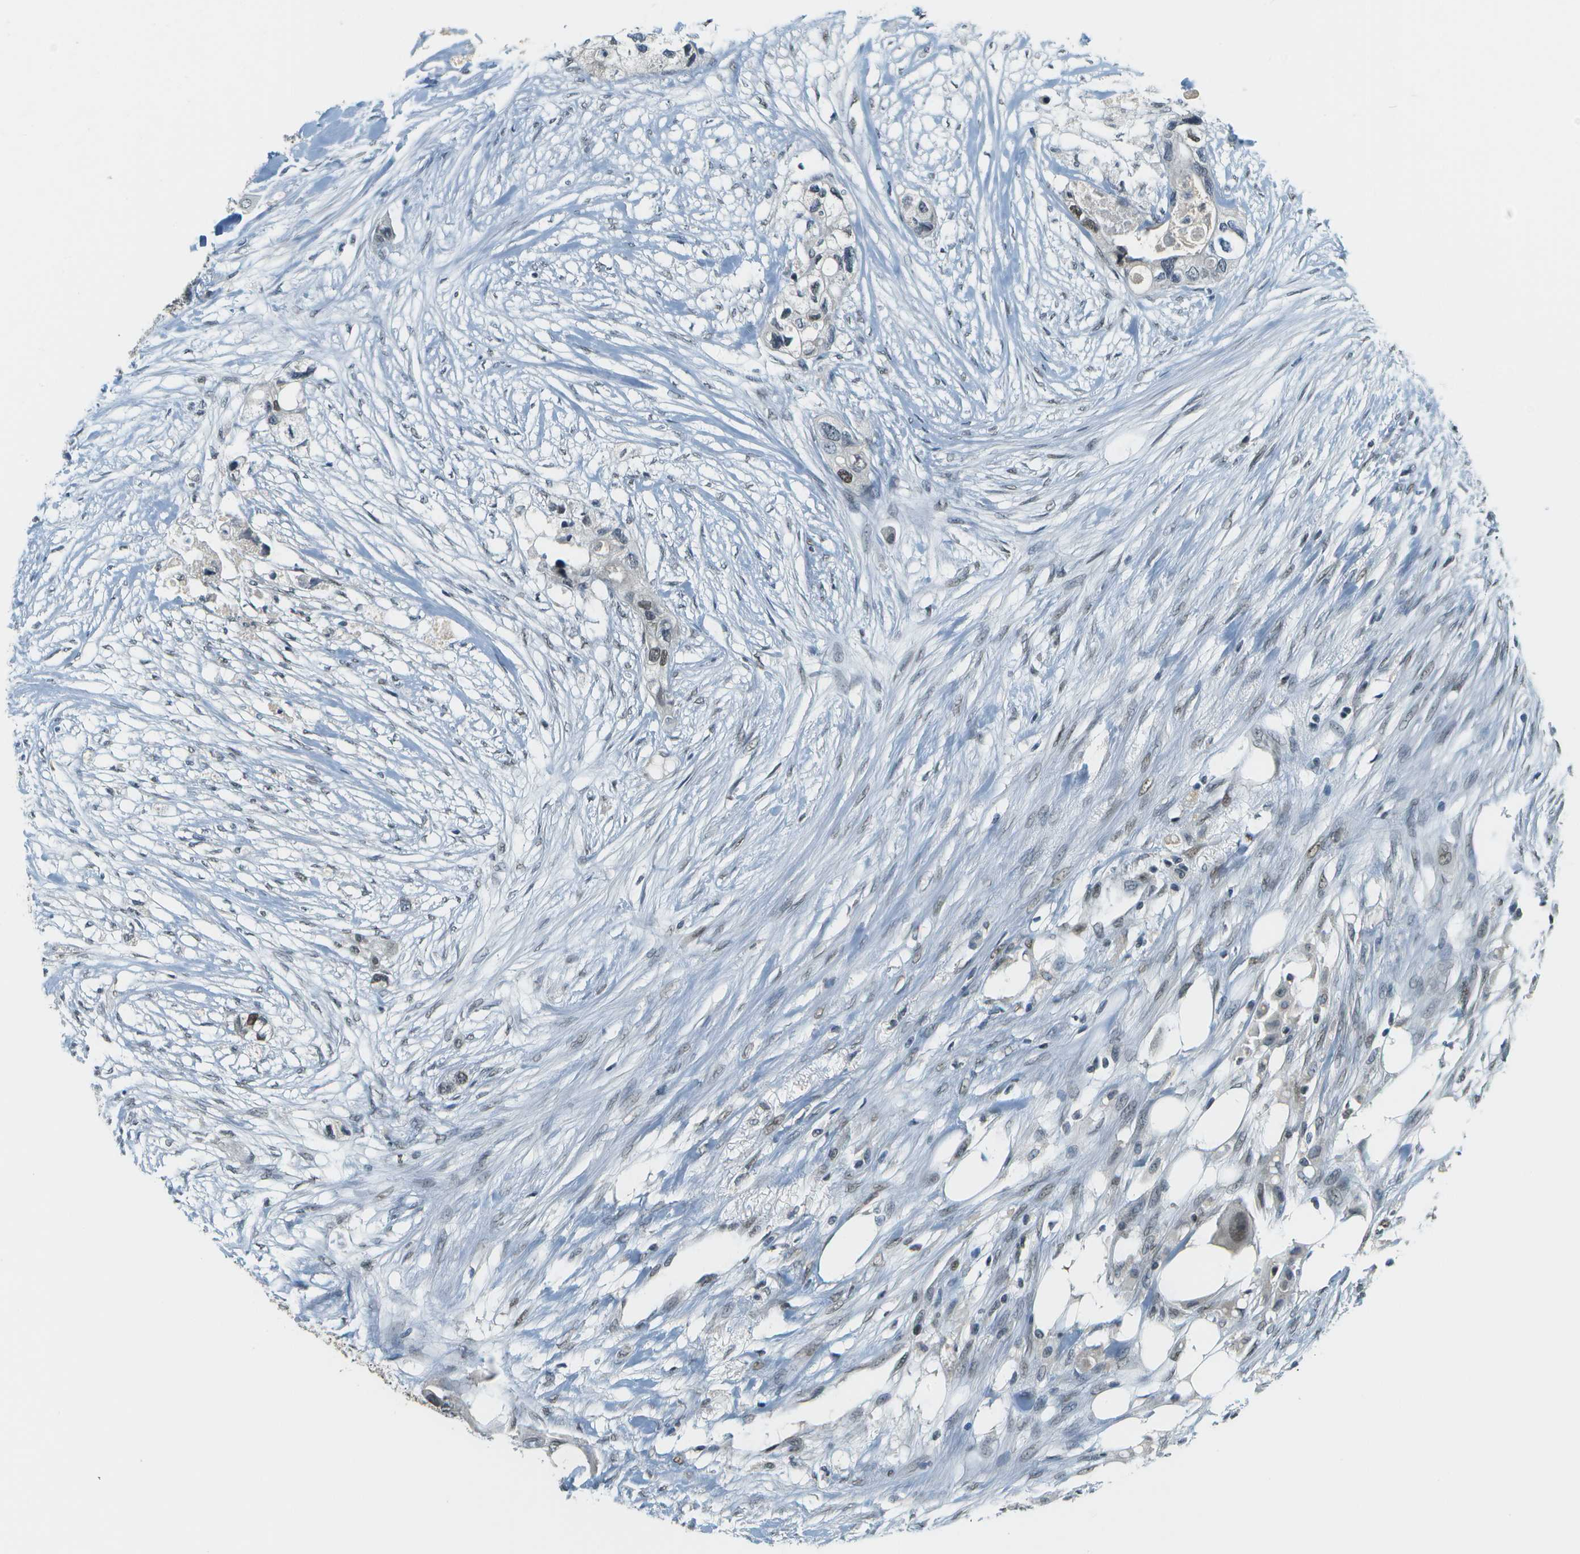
{"staining": {"intensity": "moderate", "quantity": "<25%", "location": "nuclear"}, "tissue": "colorectal cancer", "cell_type": "Tumor cells", "image_type": "cancer", "snomed": [{"axis": "morphology", "description": "Adenocarcinoma, NOS"}, {"axis": "topography", "description": "Colon"}], "caption": "Protein expression analysis of colorectal cancer (adenocarcinoma) demonstrates moderate nuclear expression in about <25% of tumor cells. (IHC, brightfield microscopy, high magnification).", "gene": "CBX5", "patient": {"sex": "female", "age": 57}}